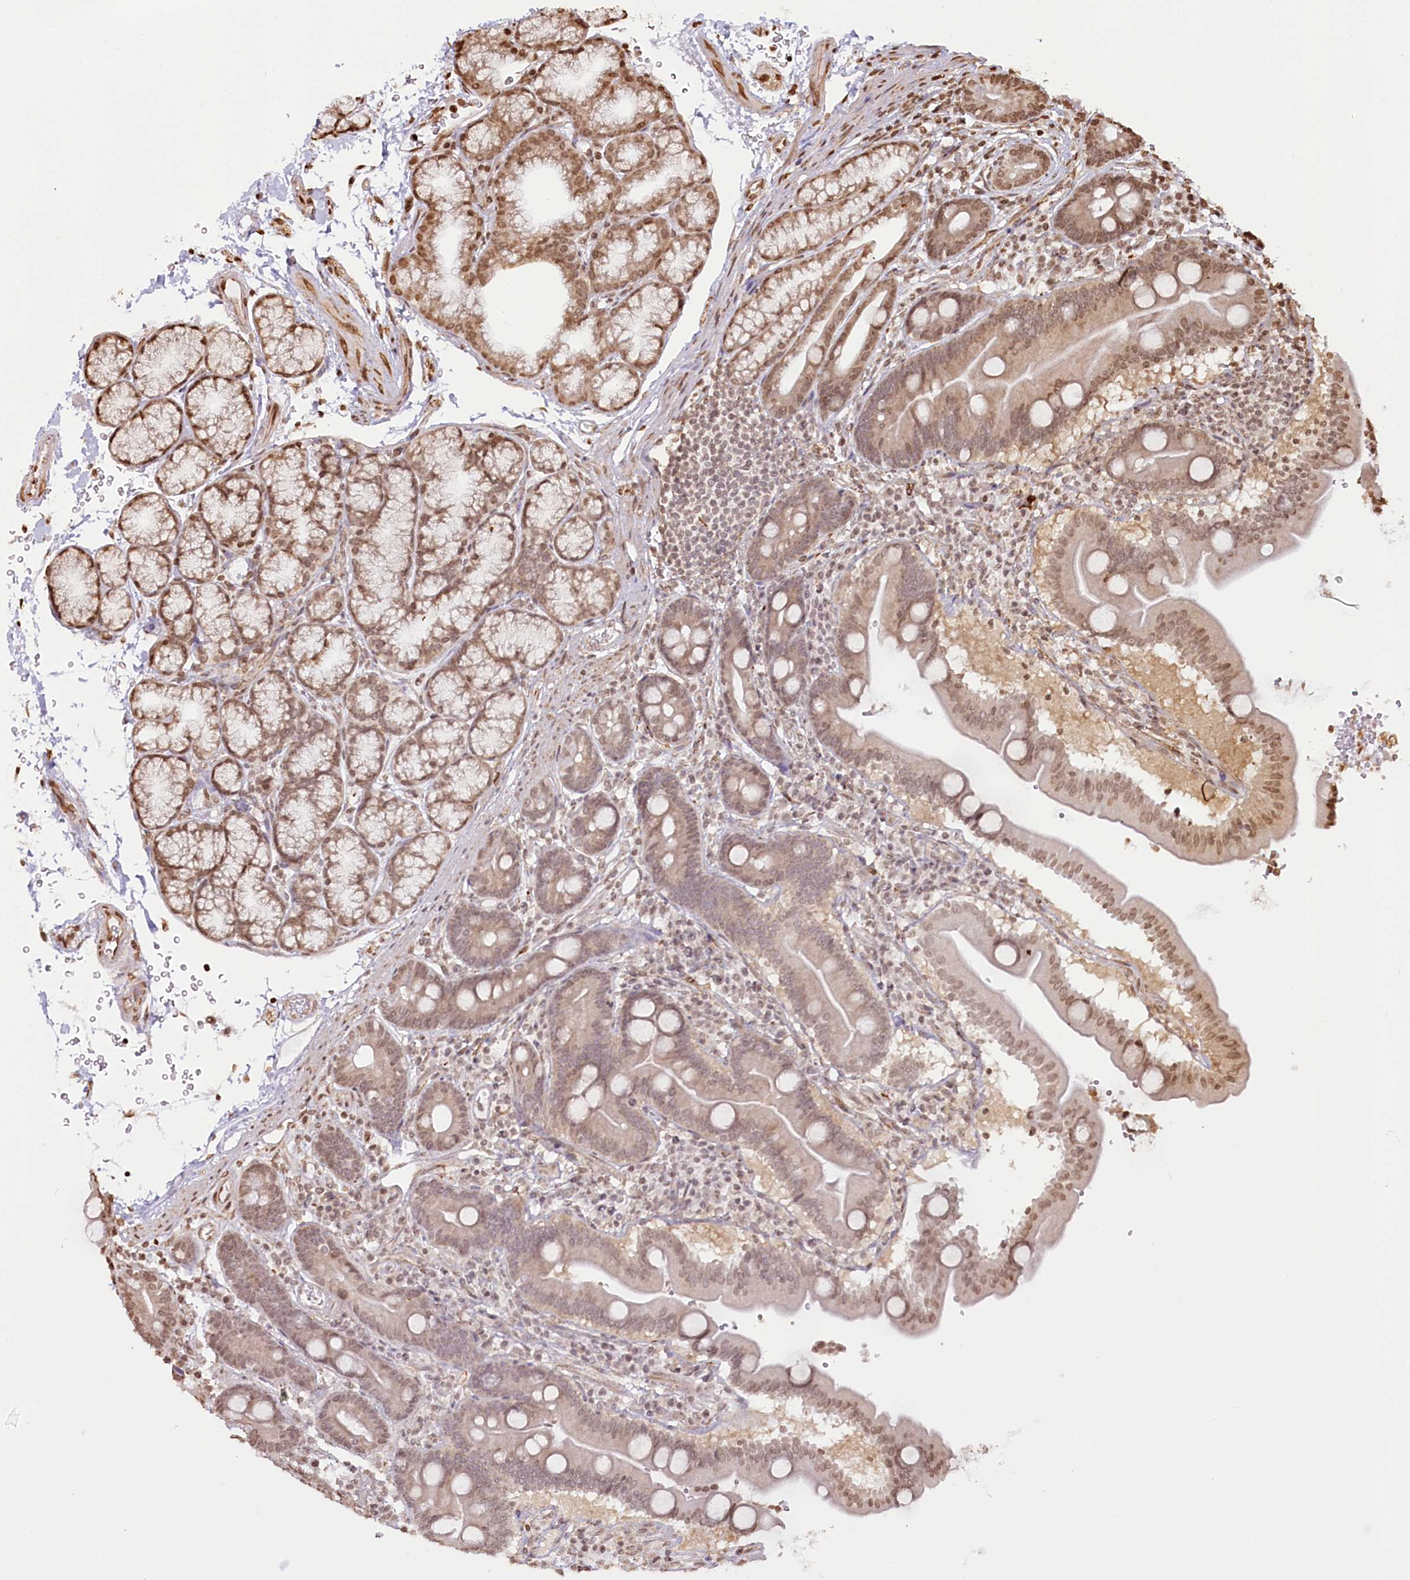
{"staining": {"intensity": "moderate", "quantity": ">75%", "location": "nuclear"}, "tissue": "duodenum", "cell_type": "Glandular cells", "image_type": "normal", "snomed": [{"axis": "morphology", "description": "Normal tissue, NOS"}, {"axis": "topography", "description": "Duodenum"}], "caption": "This is an image of immunohistochemistry (IHC) staining of benign duodenum, which shows moderate expression in the nuclear of glandular cells.", "gene": "FAM13A", "patient": {"sex": "male", "age": 54}}